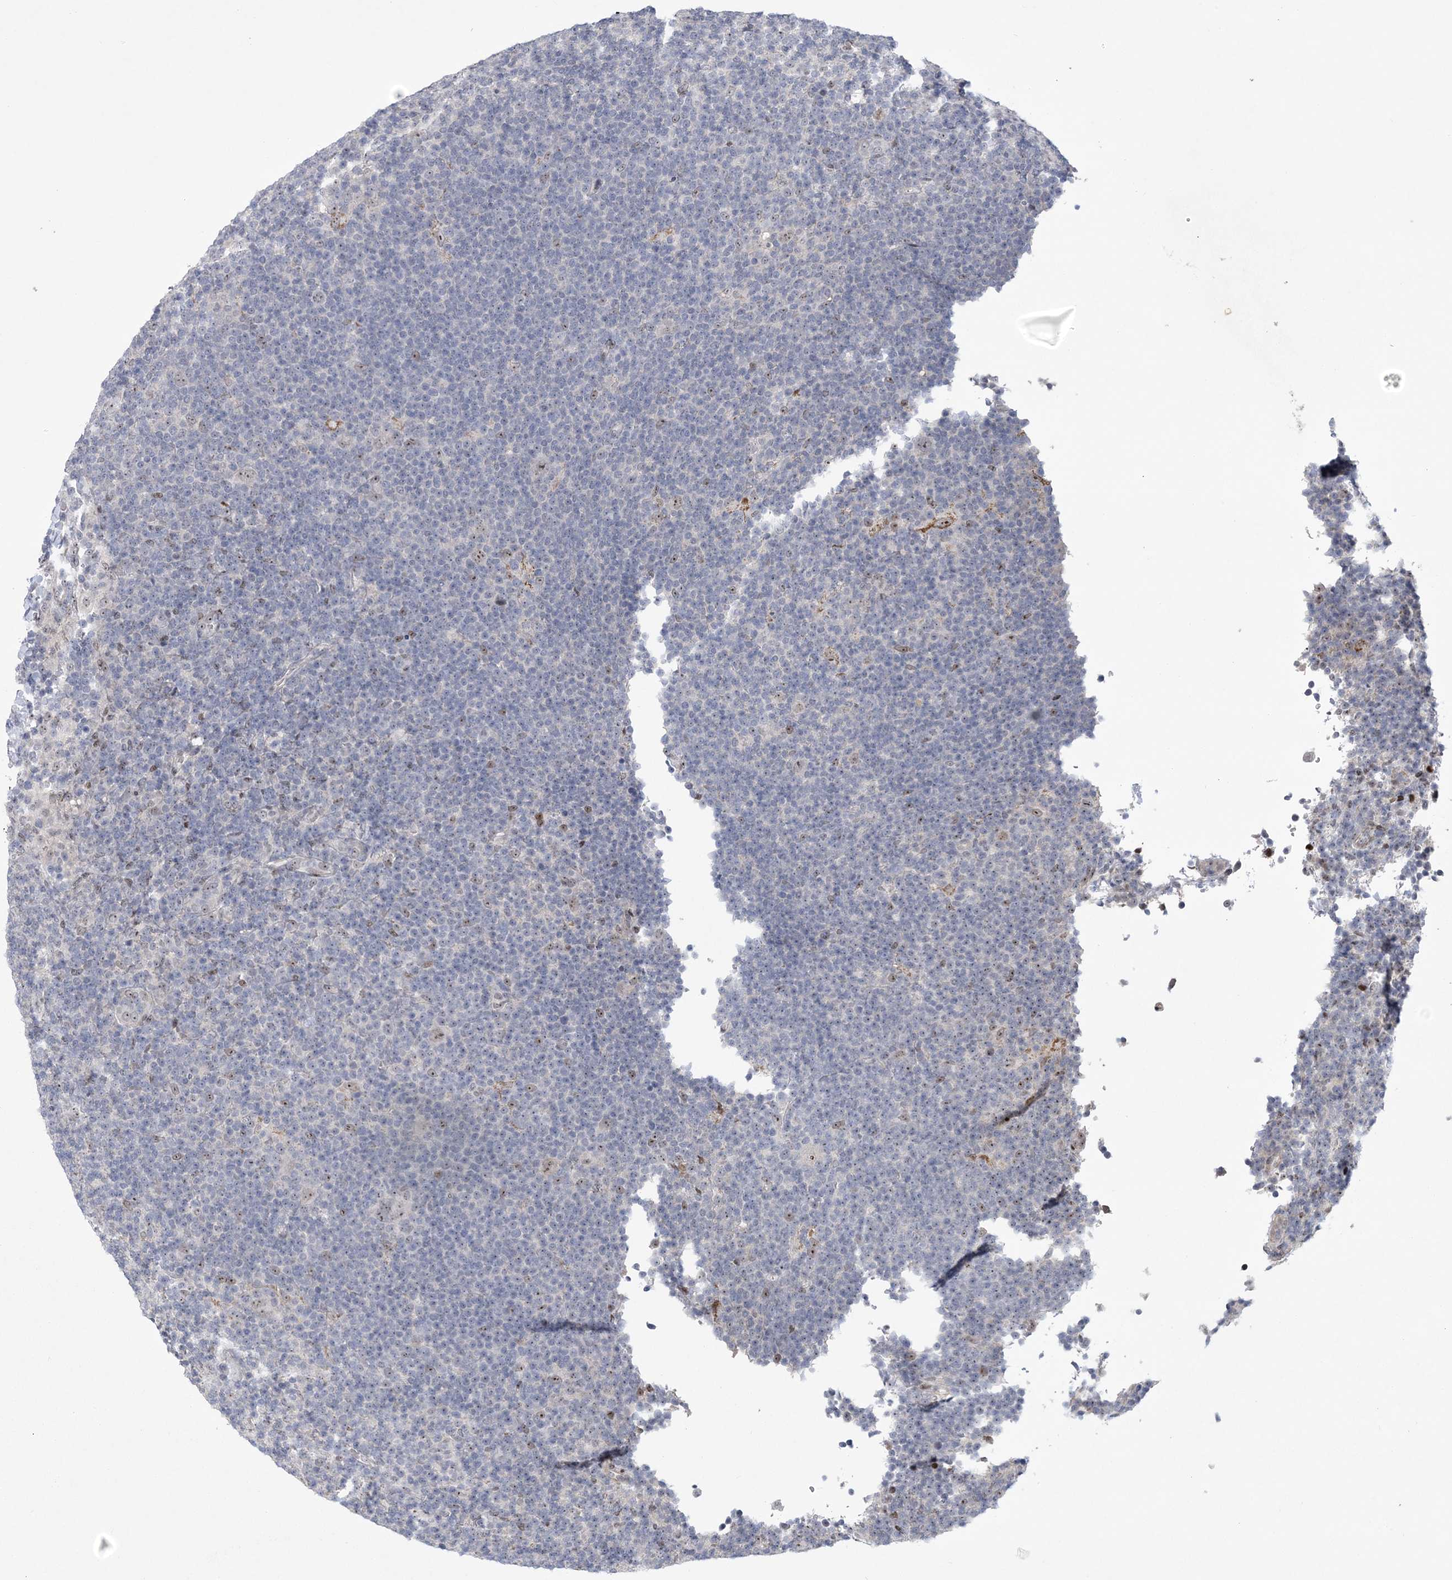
{"staining": {"intensity": "weak", "quantity": ">75%", "location": "nuclear"}, "tissue": "lymphoma", "cell_type": "Tumor cells", "image_type": "cancer", "snomed": [{"axis": "morphology", "description": "Hodgkin's disease, NOS"}, {"axis": "topography", "description": "Lymph node"}], "caption": "Tumor cells display weak nuclear positivity in approximately >75% of cells in lymphoma. (brown staining indicates protein expression, while blue staining denotes nuclei).", "gene": "HOMEZ", "patient": {"sex": "female", "age": 57}}